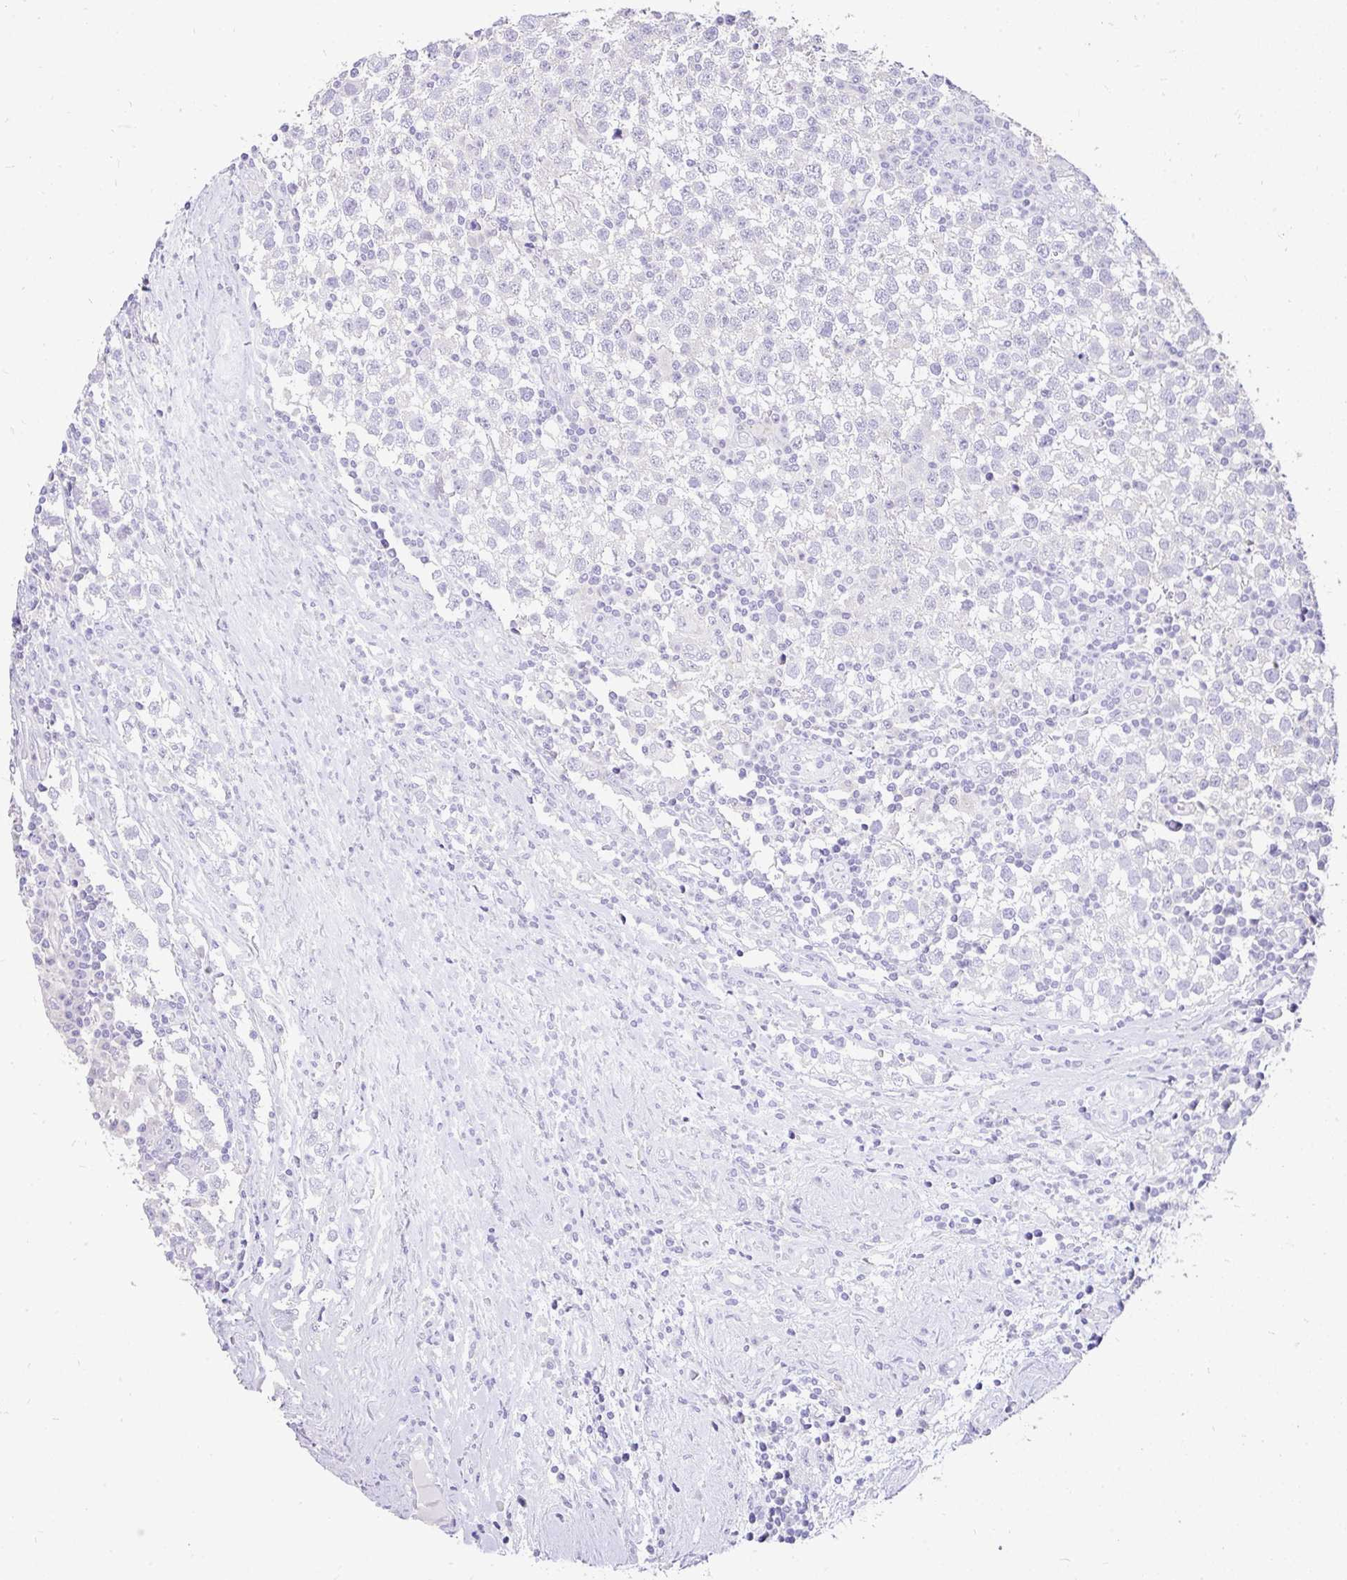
{"staining": {"intensity": "negative", "quantity": "none", "location": "none"}, "tissue": "testis cancer", "cell_type": "Tumor cells", "image_type": "cancer", "snomed": [{"axis": "morphology", "description": "Seminoma, NOS"}, {"axis": "topography", "description": "Testis"}], "caption": "This is an immunohistochemistry (IHC) micrograph of seminoma (testis). There is no positivity in tumor cells.", "gene": "INTS5", "patient": {"sex": "male", "age": 34}}